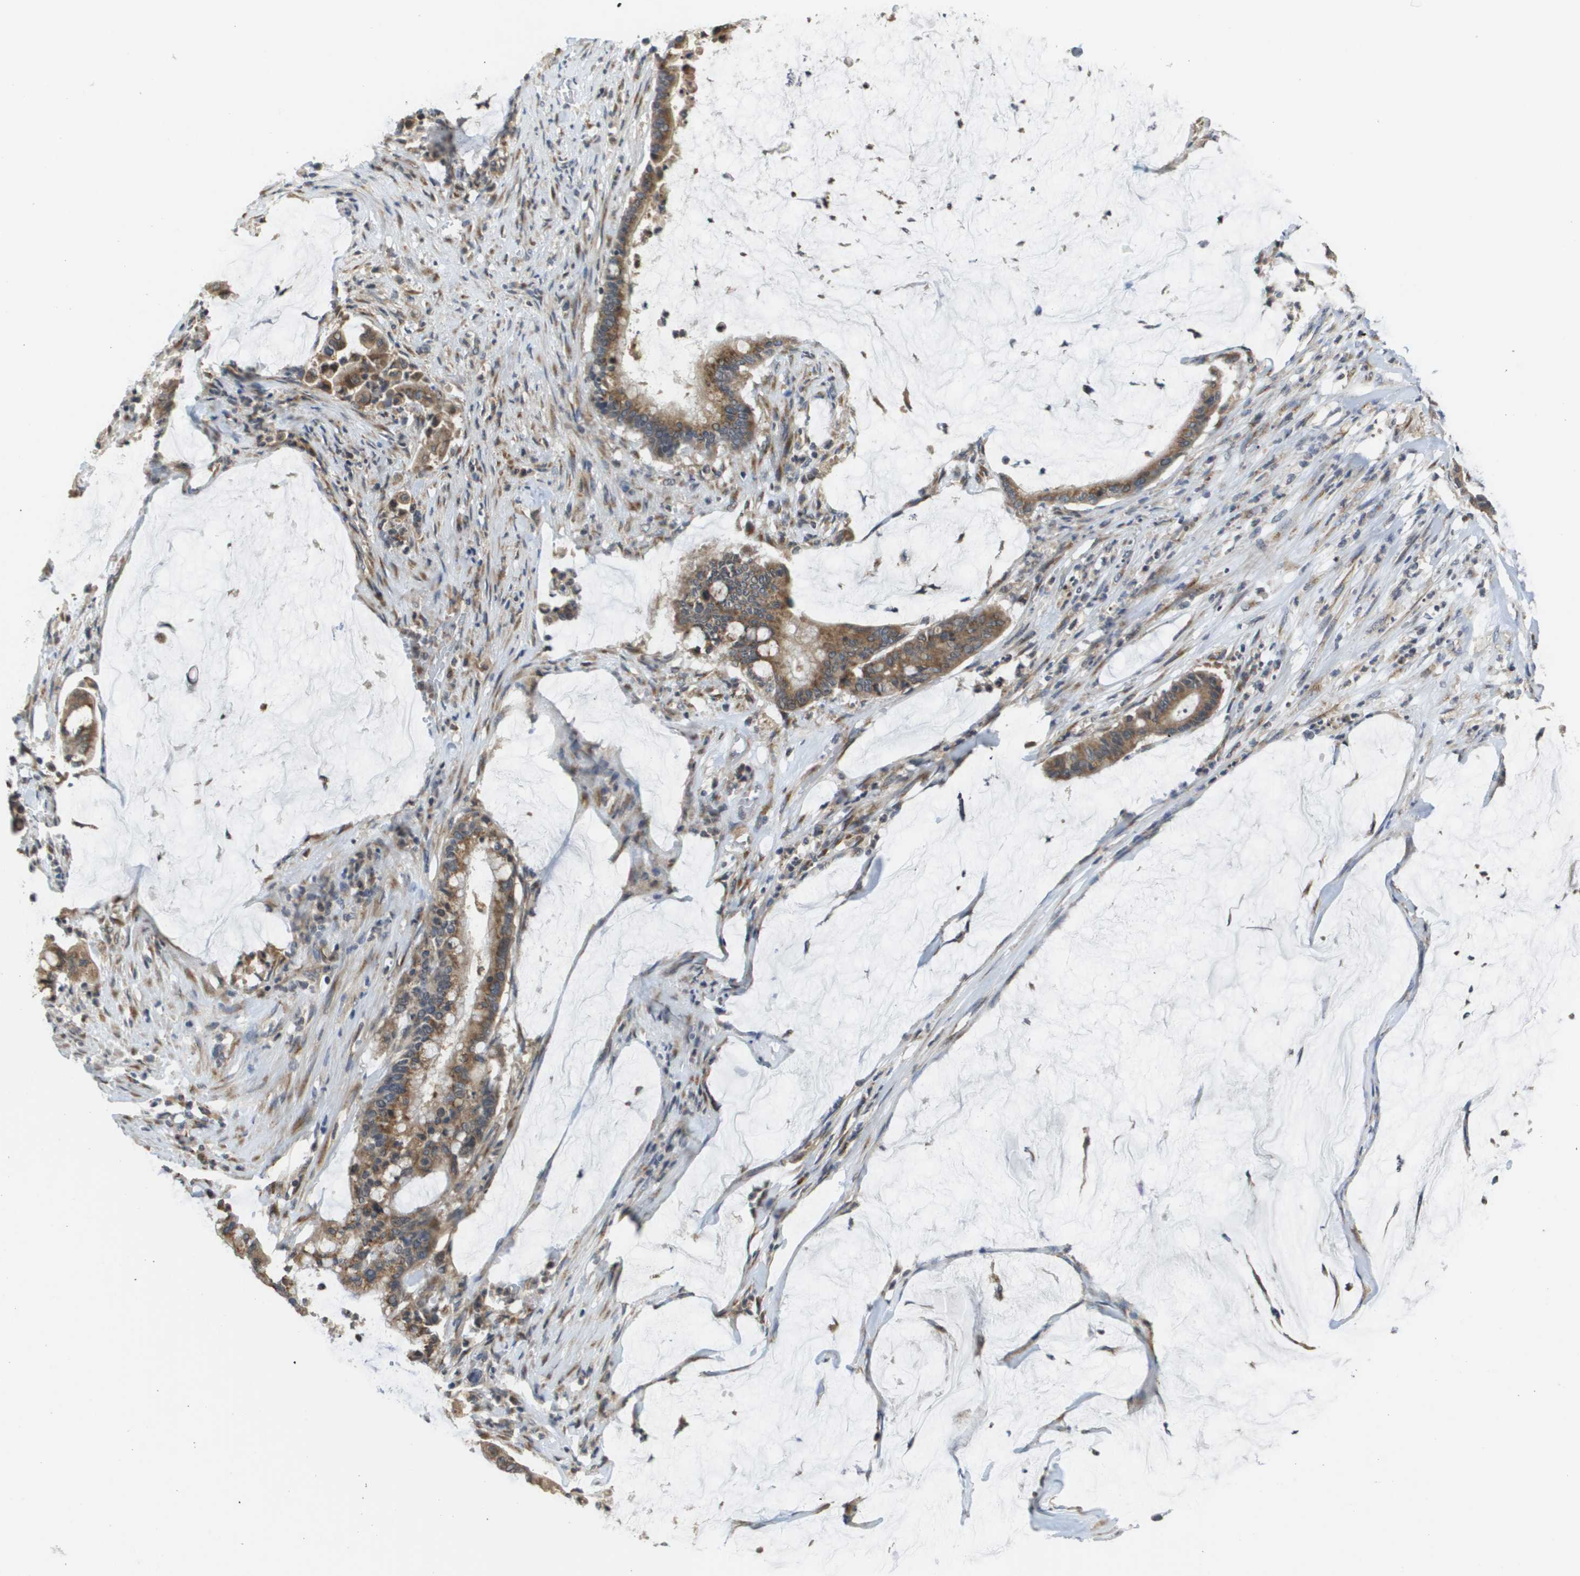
{"staining": {"intensity": "moderate", "quantity": ">75%", "location": "cytoplasmic/membranous"}, "tissue": "pancreatic cancer", "cell_type": "Tumor cells", "image_type": "cancer", "snomed": [{"axis": "morphology", "description": "Adenocarcinoma, NOS"}, {"axis": "topography", "description": "Pancreas"}], "caption": "Pancreatic cancer (adenocarcinoma) was stained to show a protein in brown. There is medium levels of moderate cytoplasmic/membranous expression in about >75% of tumor cells.", "gene": "PCK1", "patient": {"sex": "male", "age": 41}}